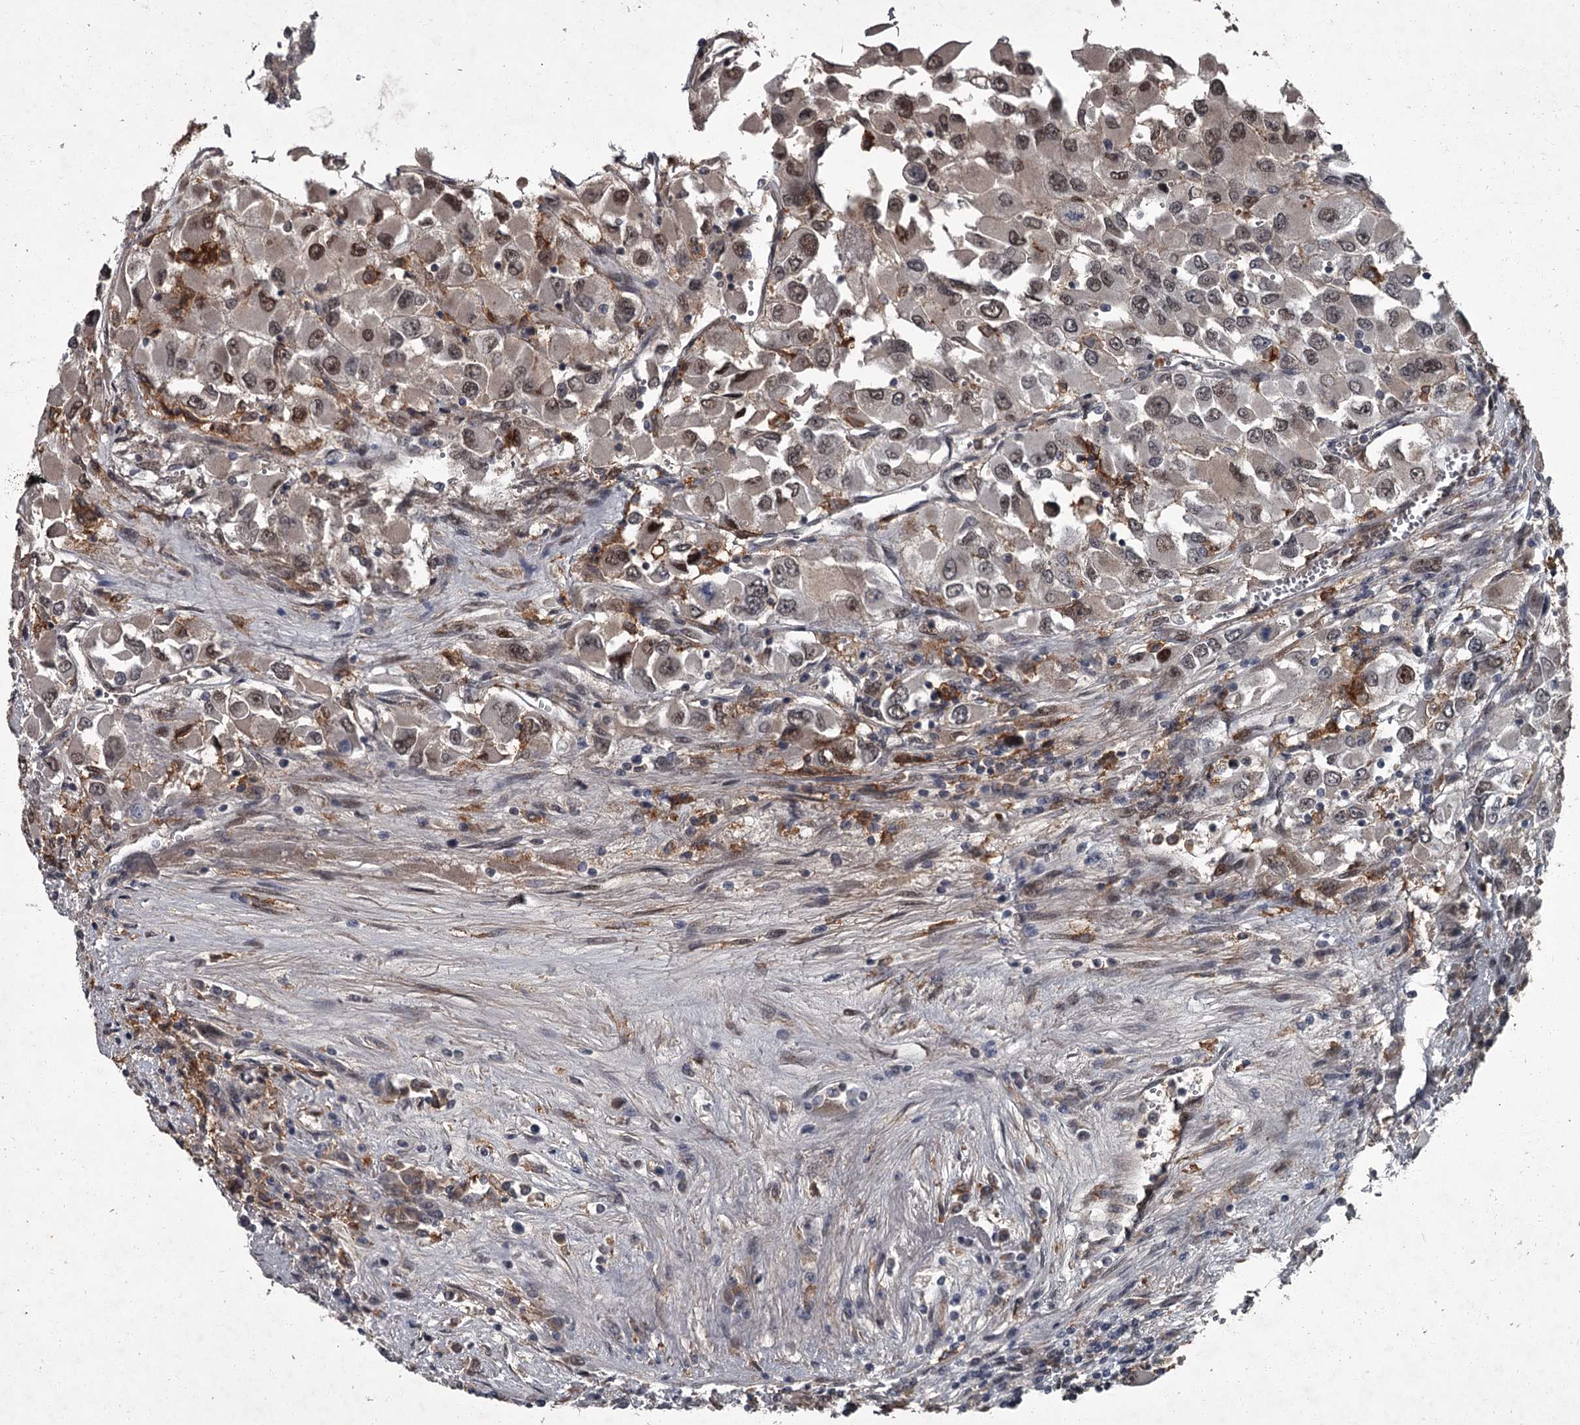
{"staining": {"intensity": "weak", "quantity": "25%-75%", "location": "nuclear"}, "tissue": "renal cancer", "cell_type": "Tumor cells", "image_type": "cancer", "snomed": [{"axis": "morphology", "description": "Adenocarcinoma, NOS"}, {"axis": "topography", "description": "Kidney"}], "caption": "Renal cancer tissue demonstrates weak nuclear positivity in about 25%-75% of tumor cells", "gene": "FLVCR2", "patient": {"sex": "female", "age": 52}}